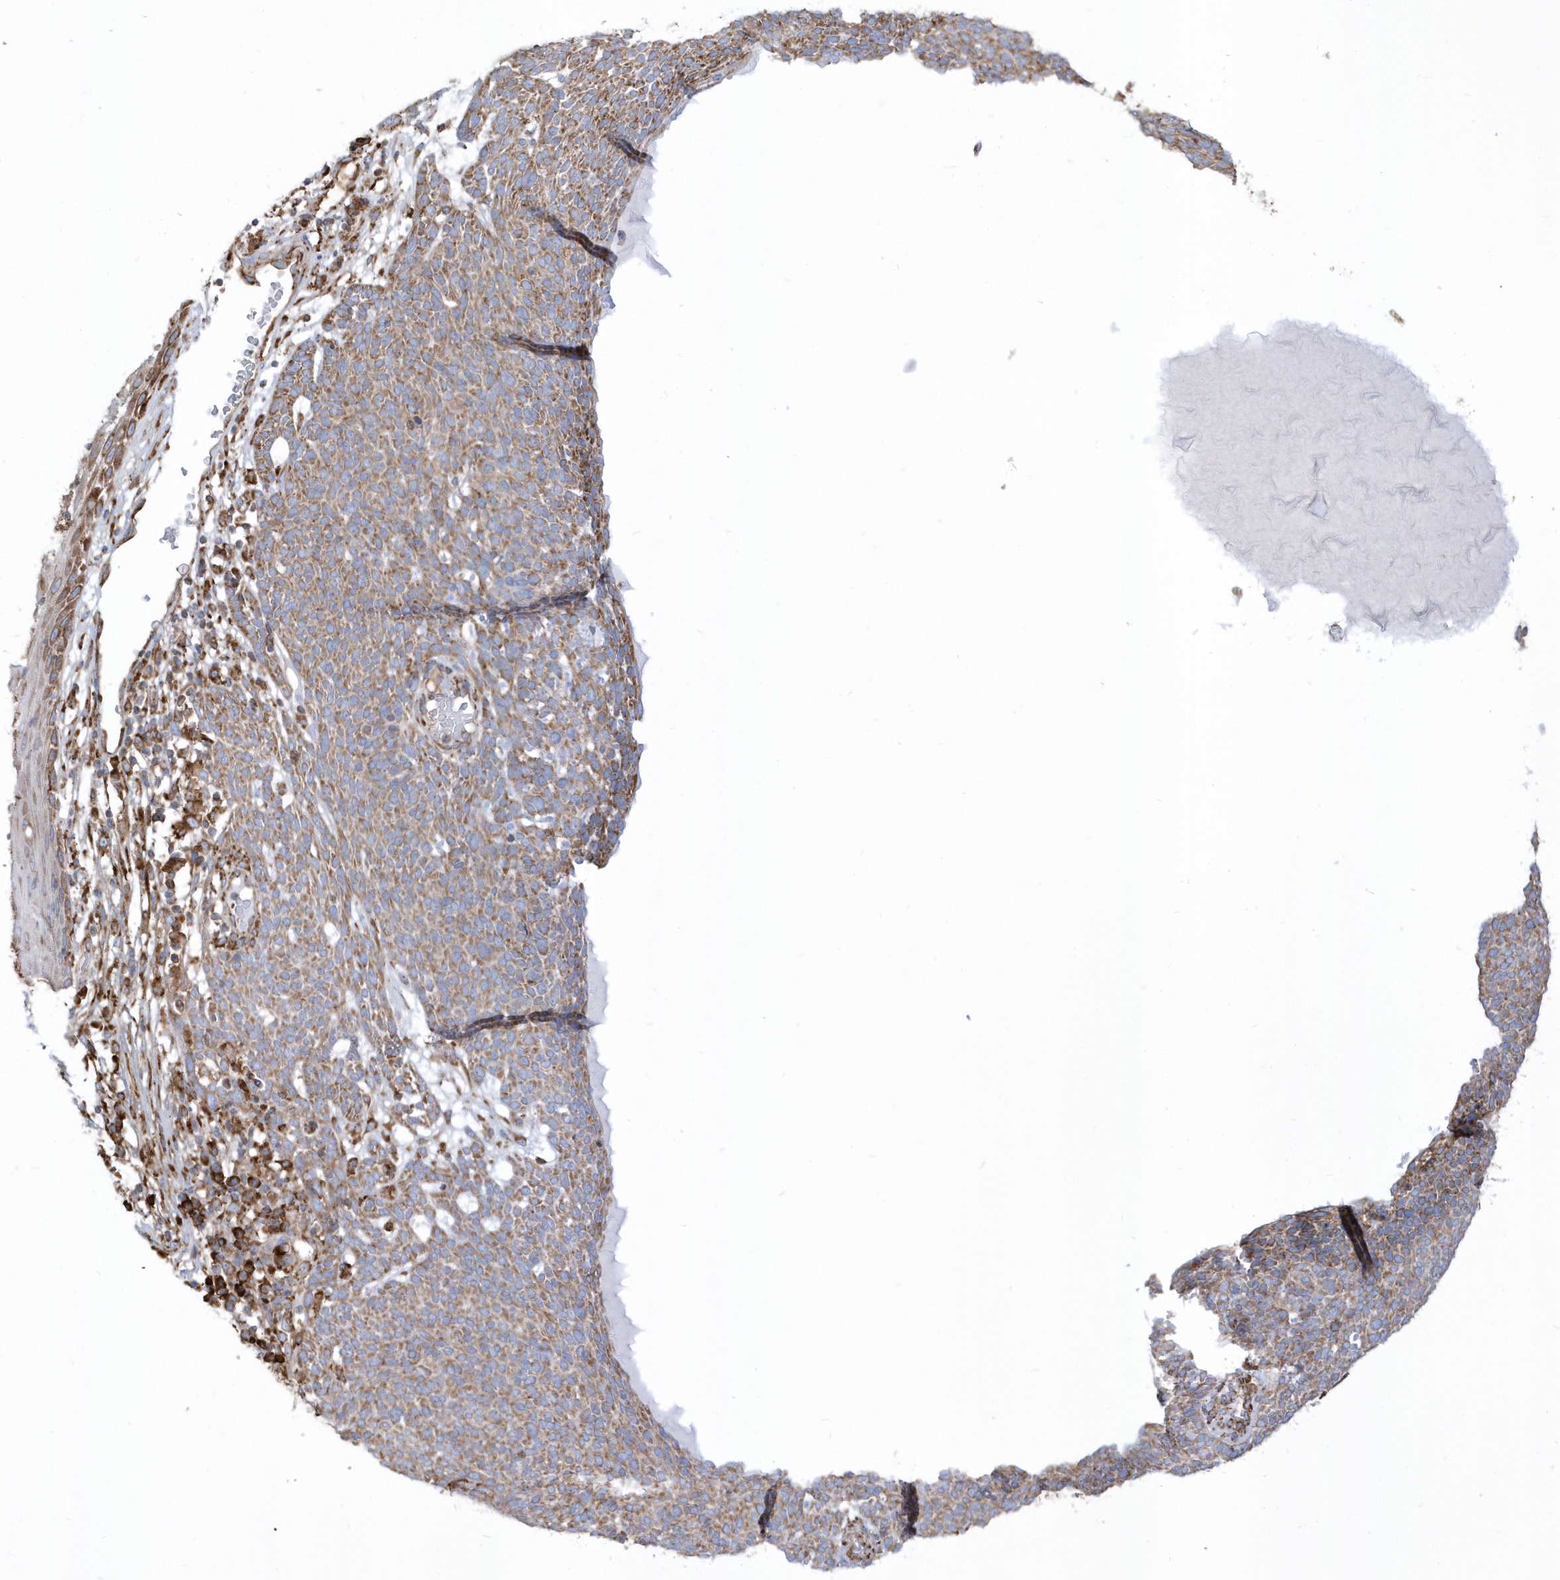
{"staining": {"intensity": "moderate", "quantity": ">75%", "location": "cytoplasmic/membranous"}, "tissue": "skin cancer", "cell_type": "Tumor cells", "image_type": "cancer", "snomed": [{"axis": "morphology", "description": "Squamous cell carcinoma, NOS"}, {"axis": "topography", "description": "Skin"}], "caption": "Brown immunohistochemical staining in skin squamous cell carcinoma exhibits moderate cytoplasmic/membranous staining in about >75% of tumor cells.", "gene": "PDIA6", "patient": {"sex": "female", "age": 90}}